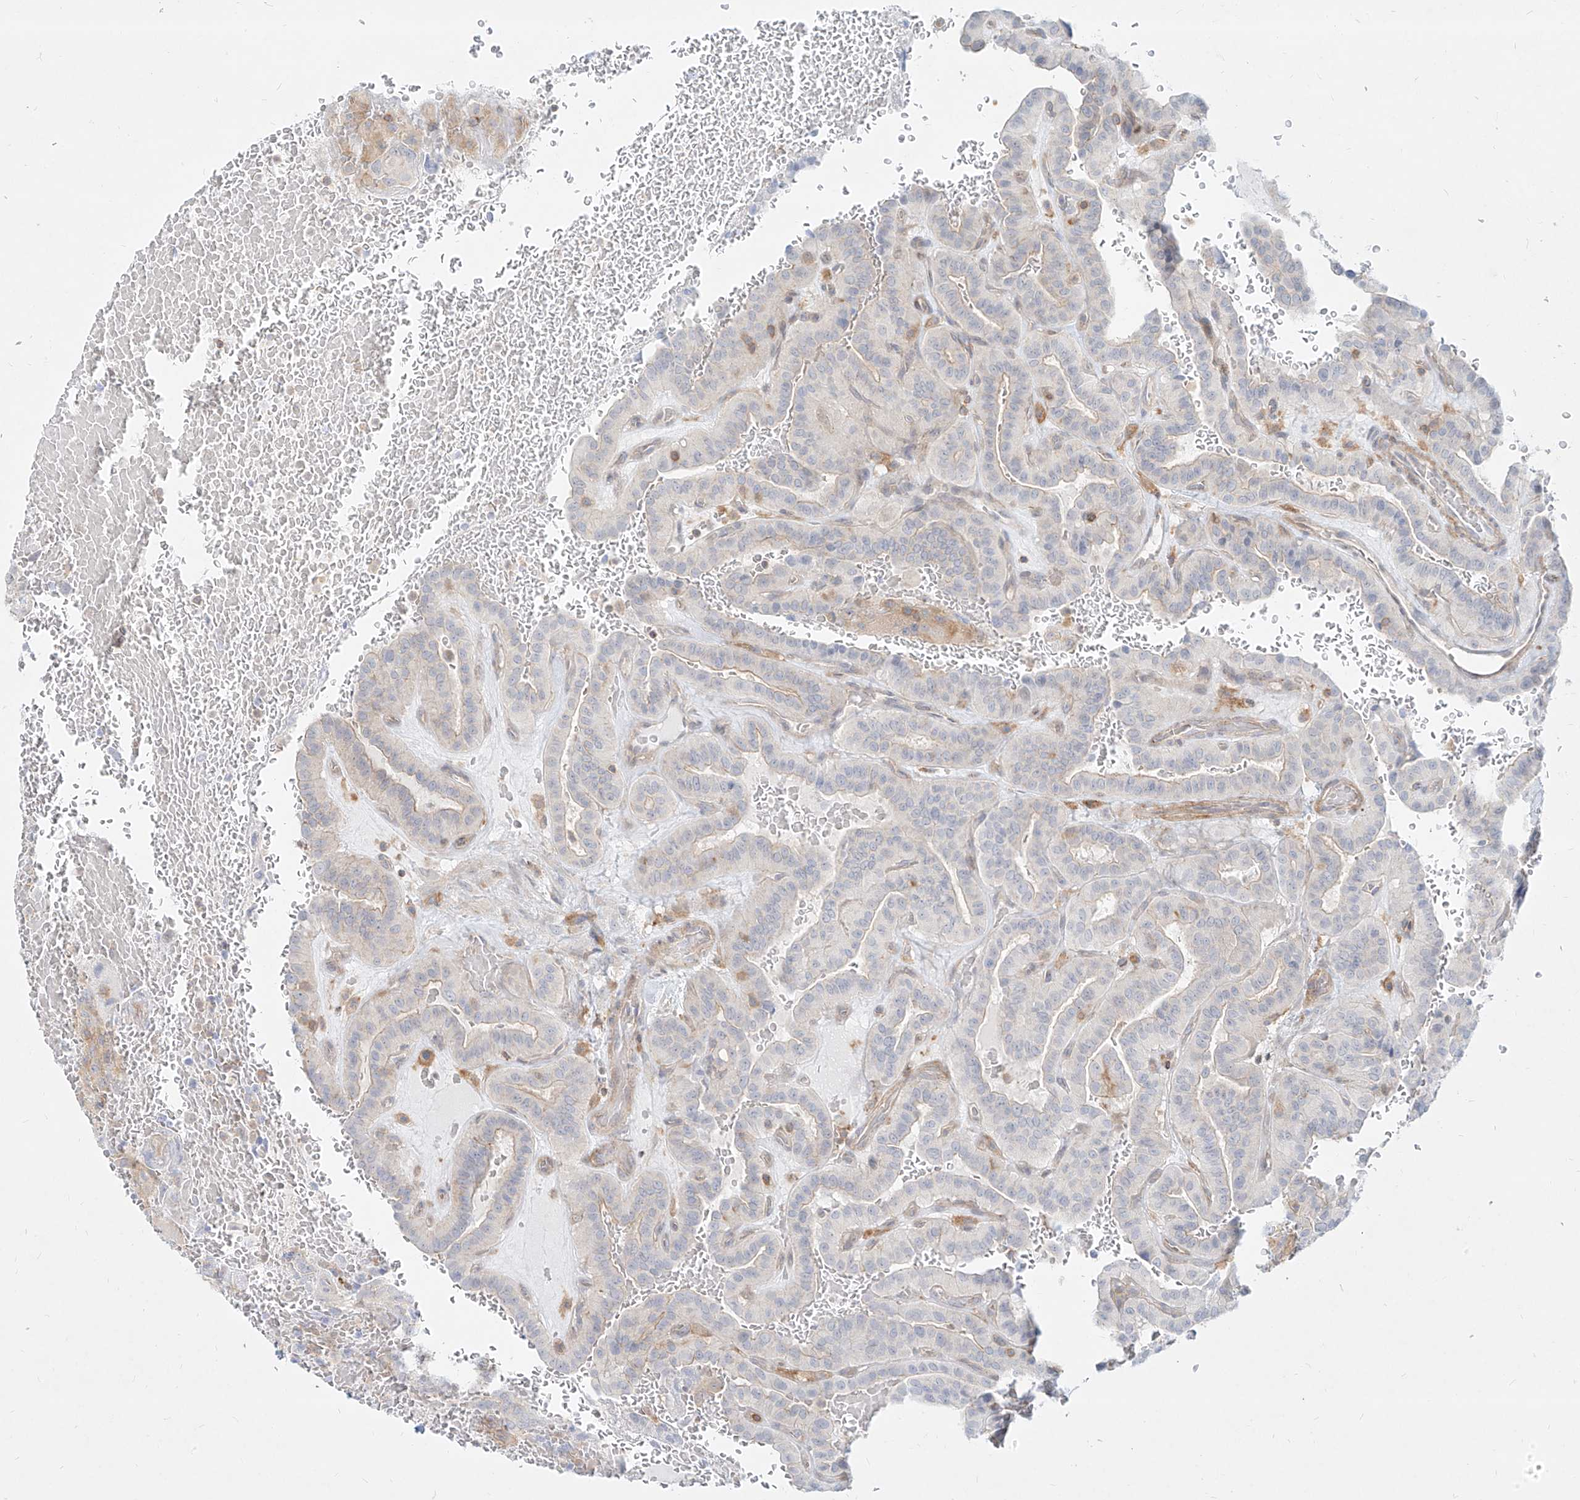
{"staining": {"intensity": "negative", "quantity": "none", "location": "none"}, "tissue": "thyroid cancer", "cell_type": "Tumor cells", "image_type": "cancer", "snomed": [{"axis": "morphology", "description": "Papillary adenocarcinoma, NOS"}, {"axis": "topography", "description": "Thyroid gland"}], "caption": "Immunohistochemical staining of human papillary adenocarcinoma (thyroid) demonstrates no significant staining in tumor cells. Nuclei are stained in blue.", "gene": "SLC2A12", "patient": {"sex": "male", "age": 77}}